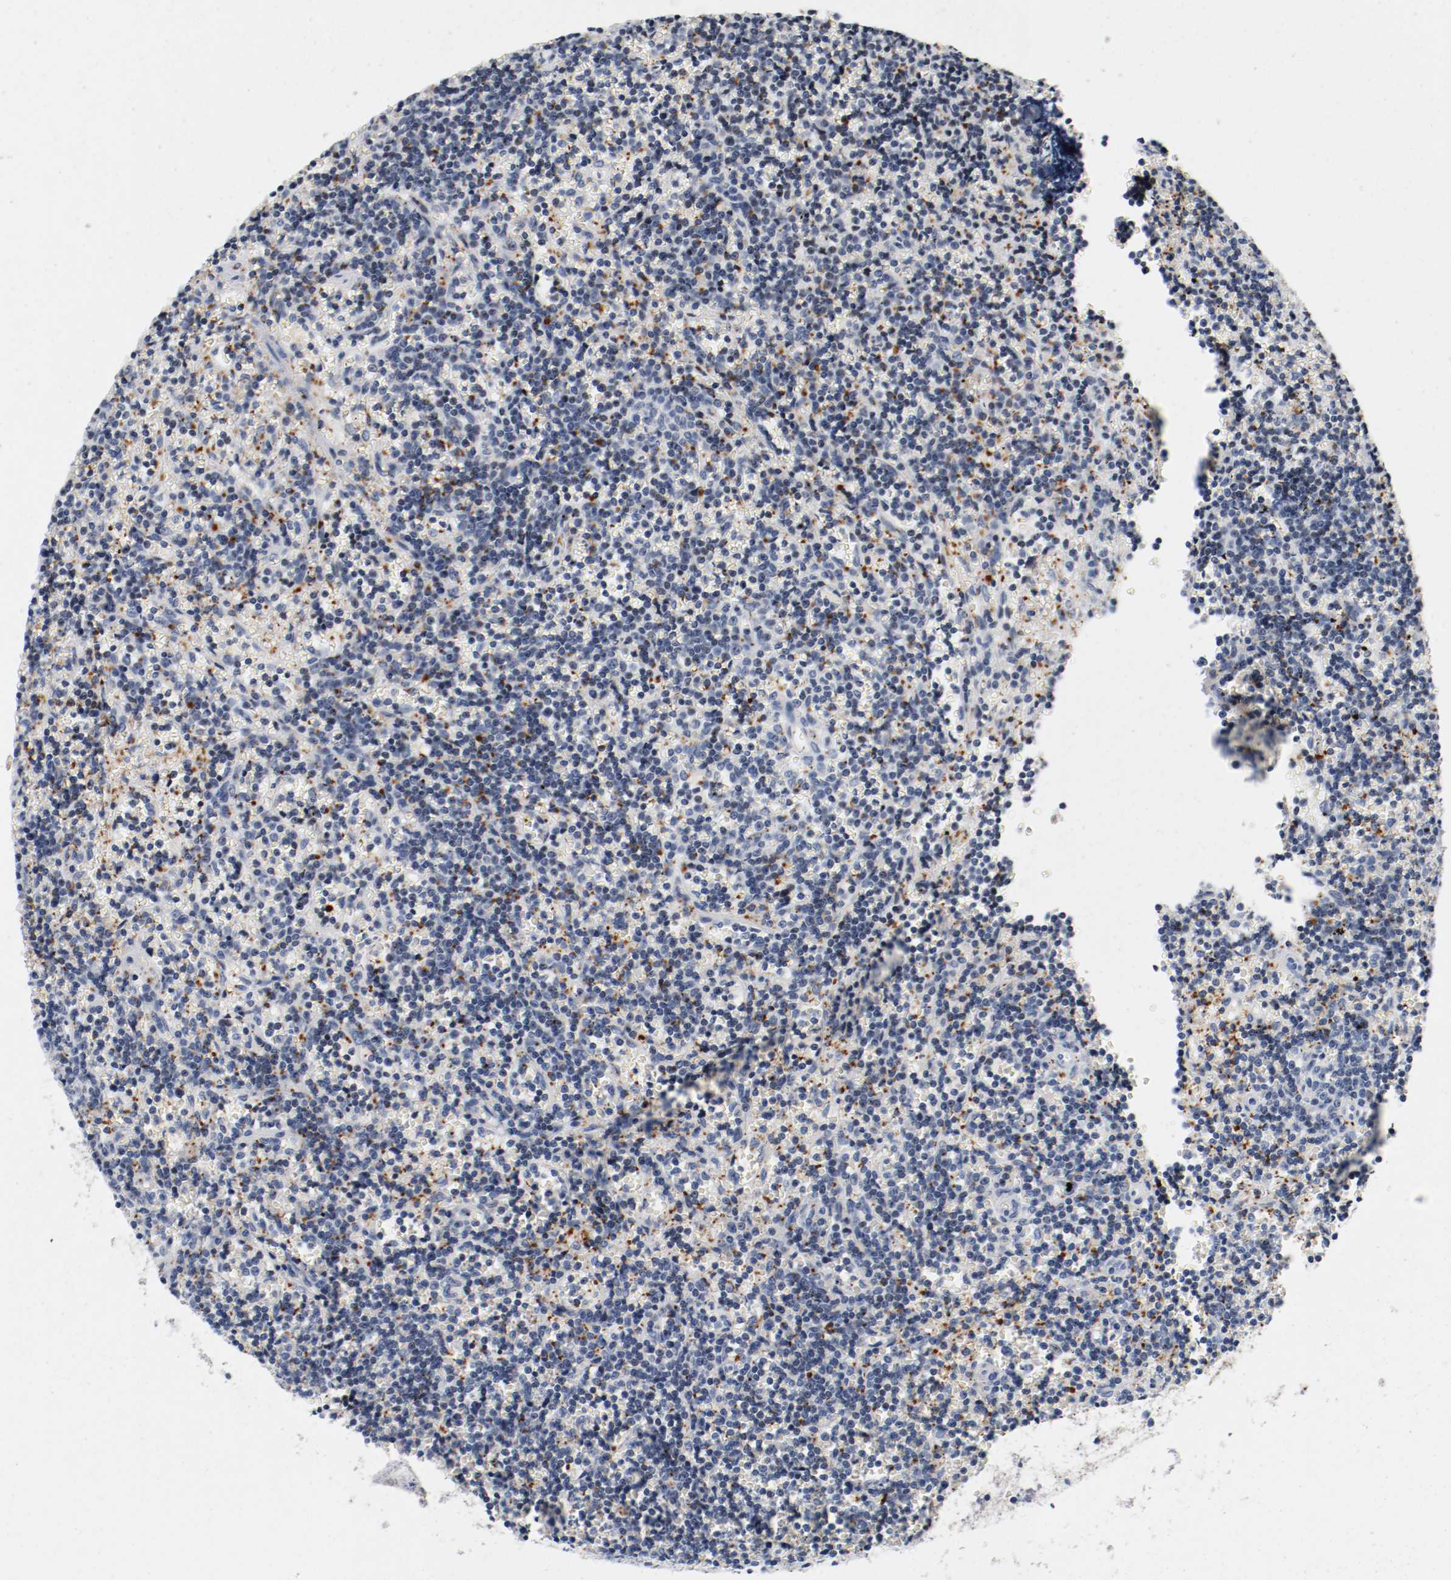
{"staining": {"intensity": "negative", "quantity": "none", "location": "none"}, "tissue": "lymphoma", "cell_type": "Tumor cells", "image_type": "cancer", "snomed": [{"axis": "morphology", "description": "Malignant lymphoma, non-Hodgkin's type, Low grade"}, {"axis": "topography", "description": "Spleen"}], "caption": "Human lymphoma stained for a protein using immunohistochemistry exhibits no positivity in tumor cells.", "gene": "PIM1", "patient": {"sex": "male", "age": 60}}